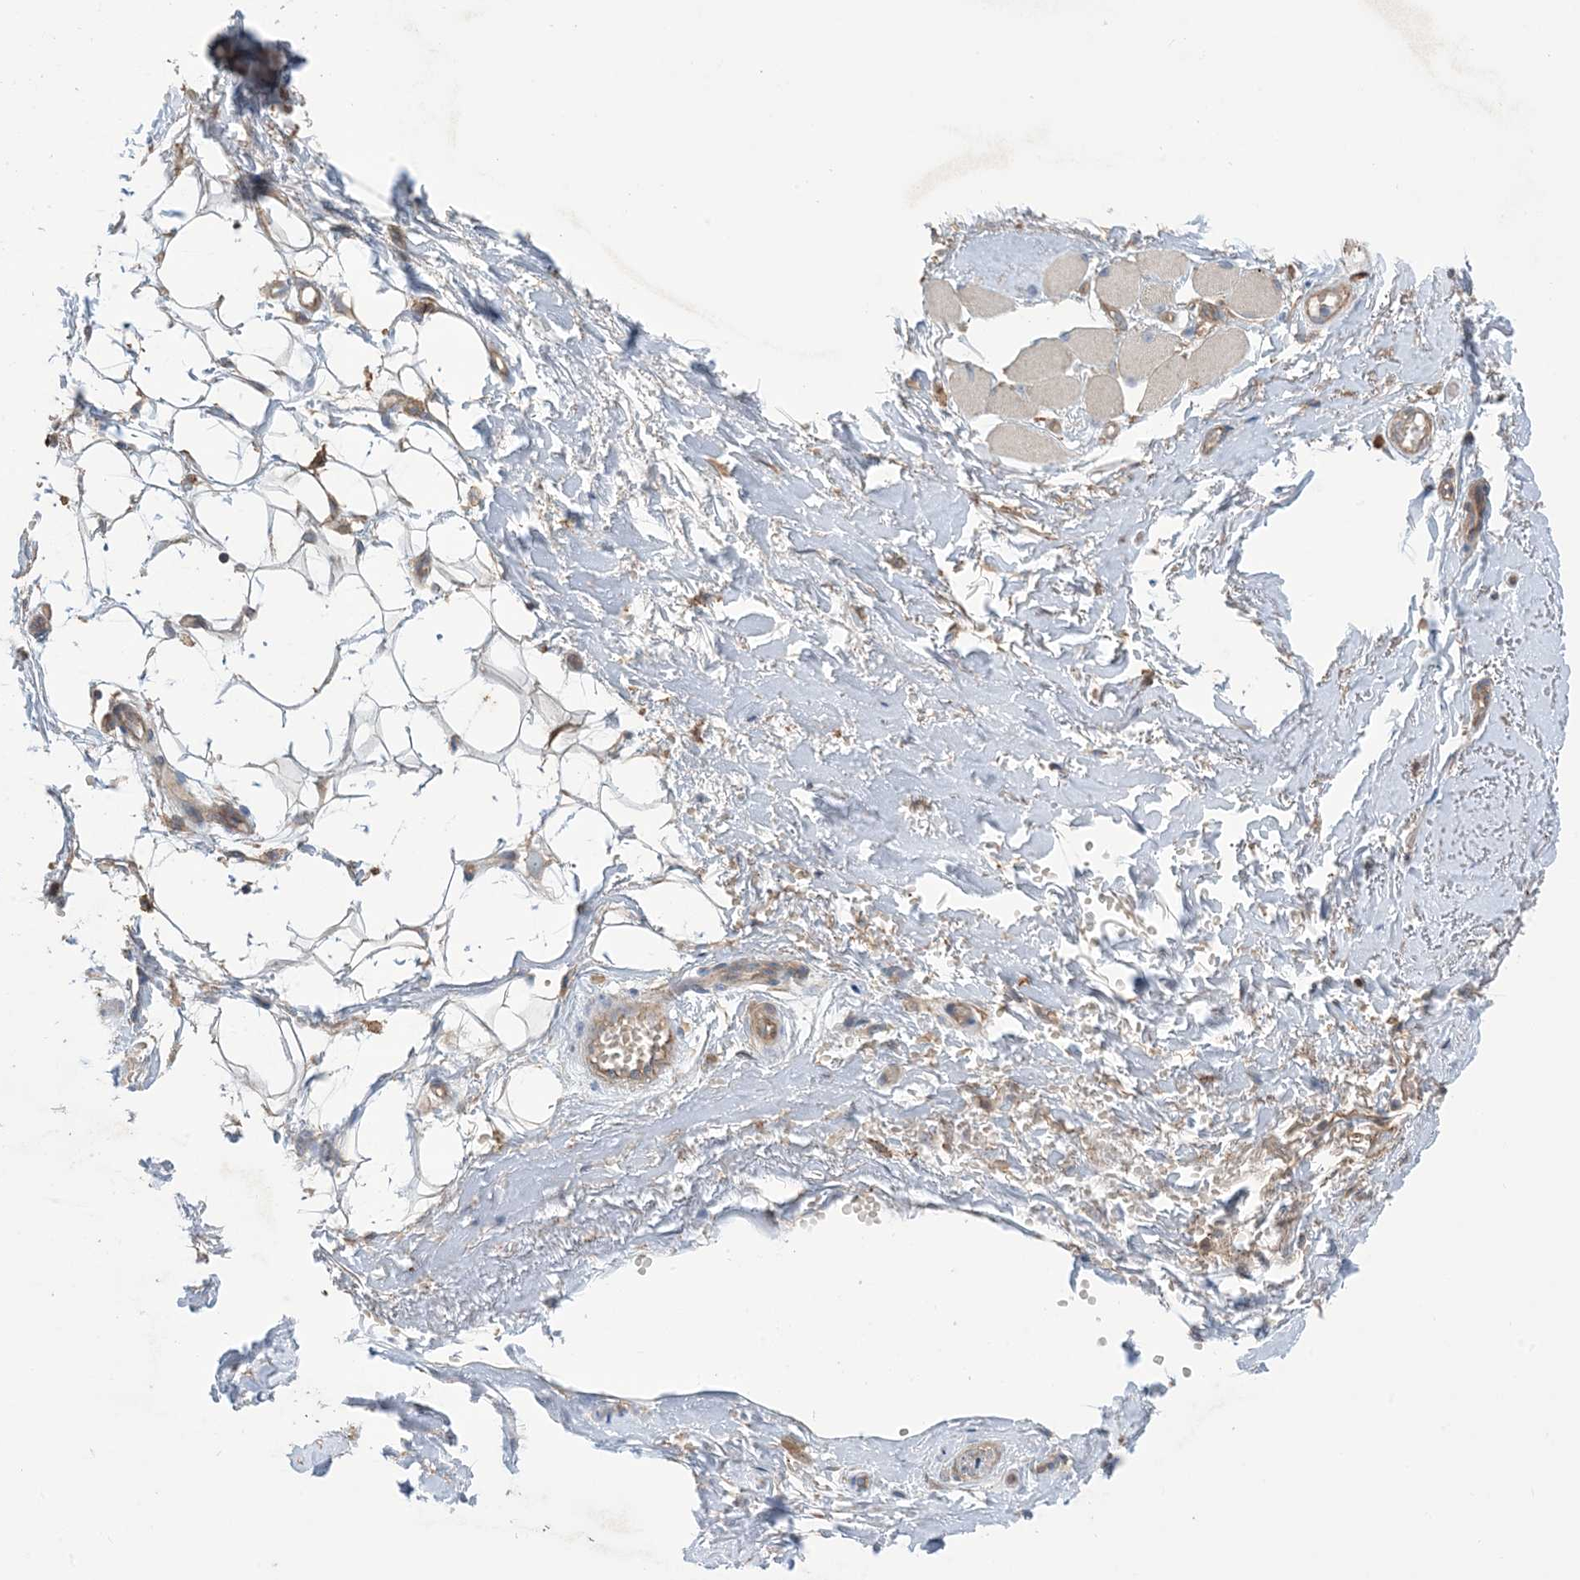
{"staining": {"intensity": "negative", "quantity": "none", "location": "none"}, "tissue": "adipose tissue", "cell_type": "Adipocytes", "image_type": "normal", "snomed": [{"axis": "morphology", "description": "Normal tissue, NOS"}, {"axis": "morphology", "description": "Basal cell carcinoma"}, {"axis": "topography", "description": "Skin"}], "caption": "The micrograph demonstrates no significant expression in adipocytes of adipose tissue.", "gene": "CCNY", "patient": {"sex": "female", "age": 89}}